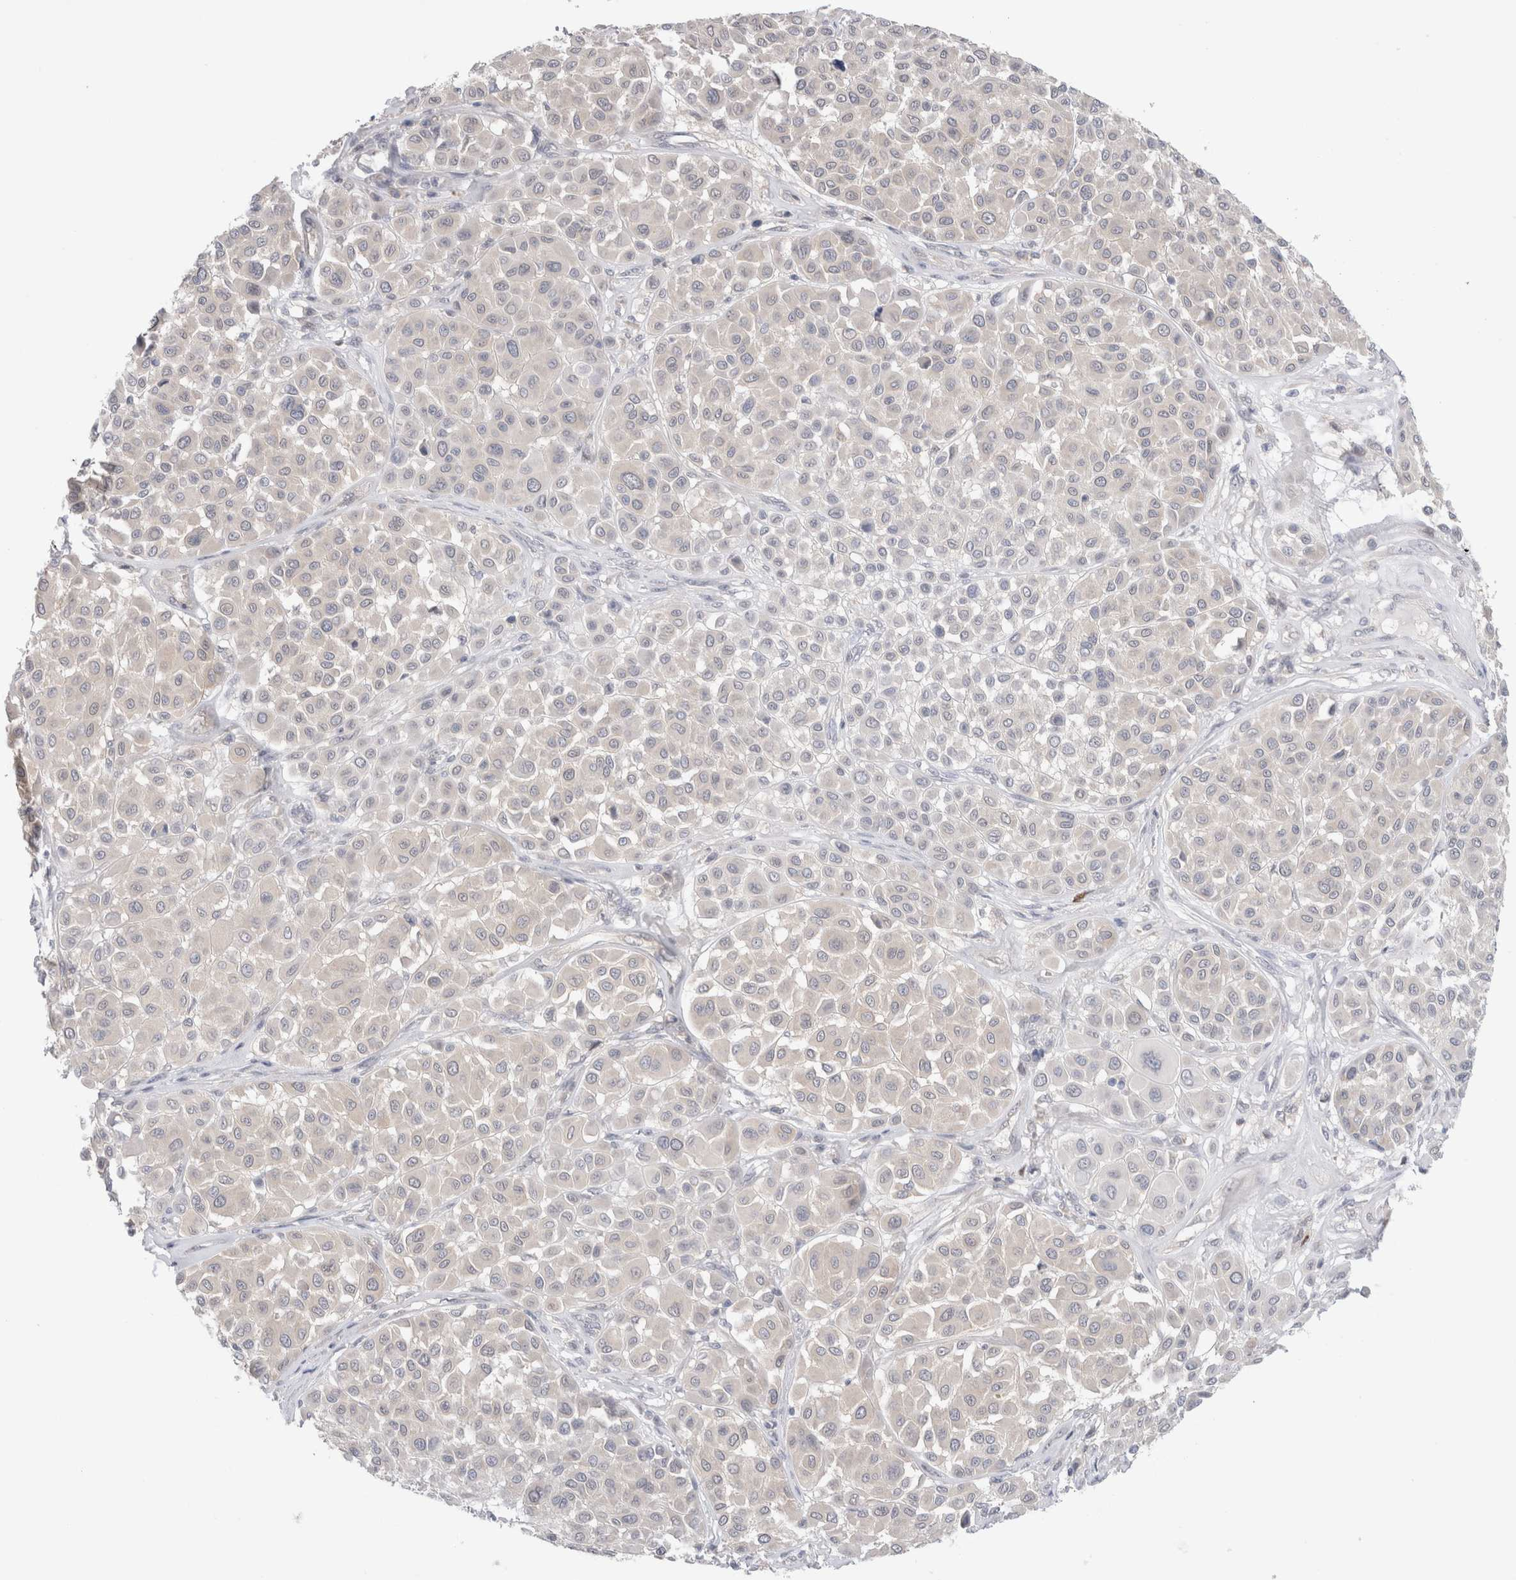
{"staining": {"intensity": "negative", "quantity": "none", "location": "none"}, "tissue": "melanoma", "cell_type": "Tumor cells", "image_type": "cancer", "snomed": [{"axis": "morphology", "description": "Malignant melanoma, Metastatic site"}, {"axis": "topography", "description": "Soft tissue"}], "caption": "An image of human malignant melanoma (metastatic site) is negative for staining in tumor cells.", "gene": "NDOR1", "patient": {"sex": "male", "age": 41}}